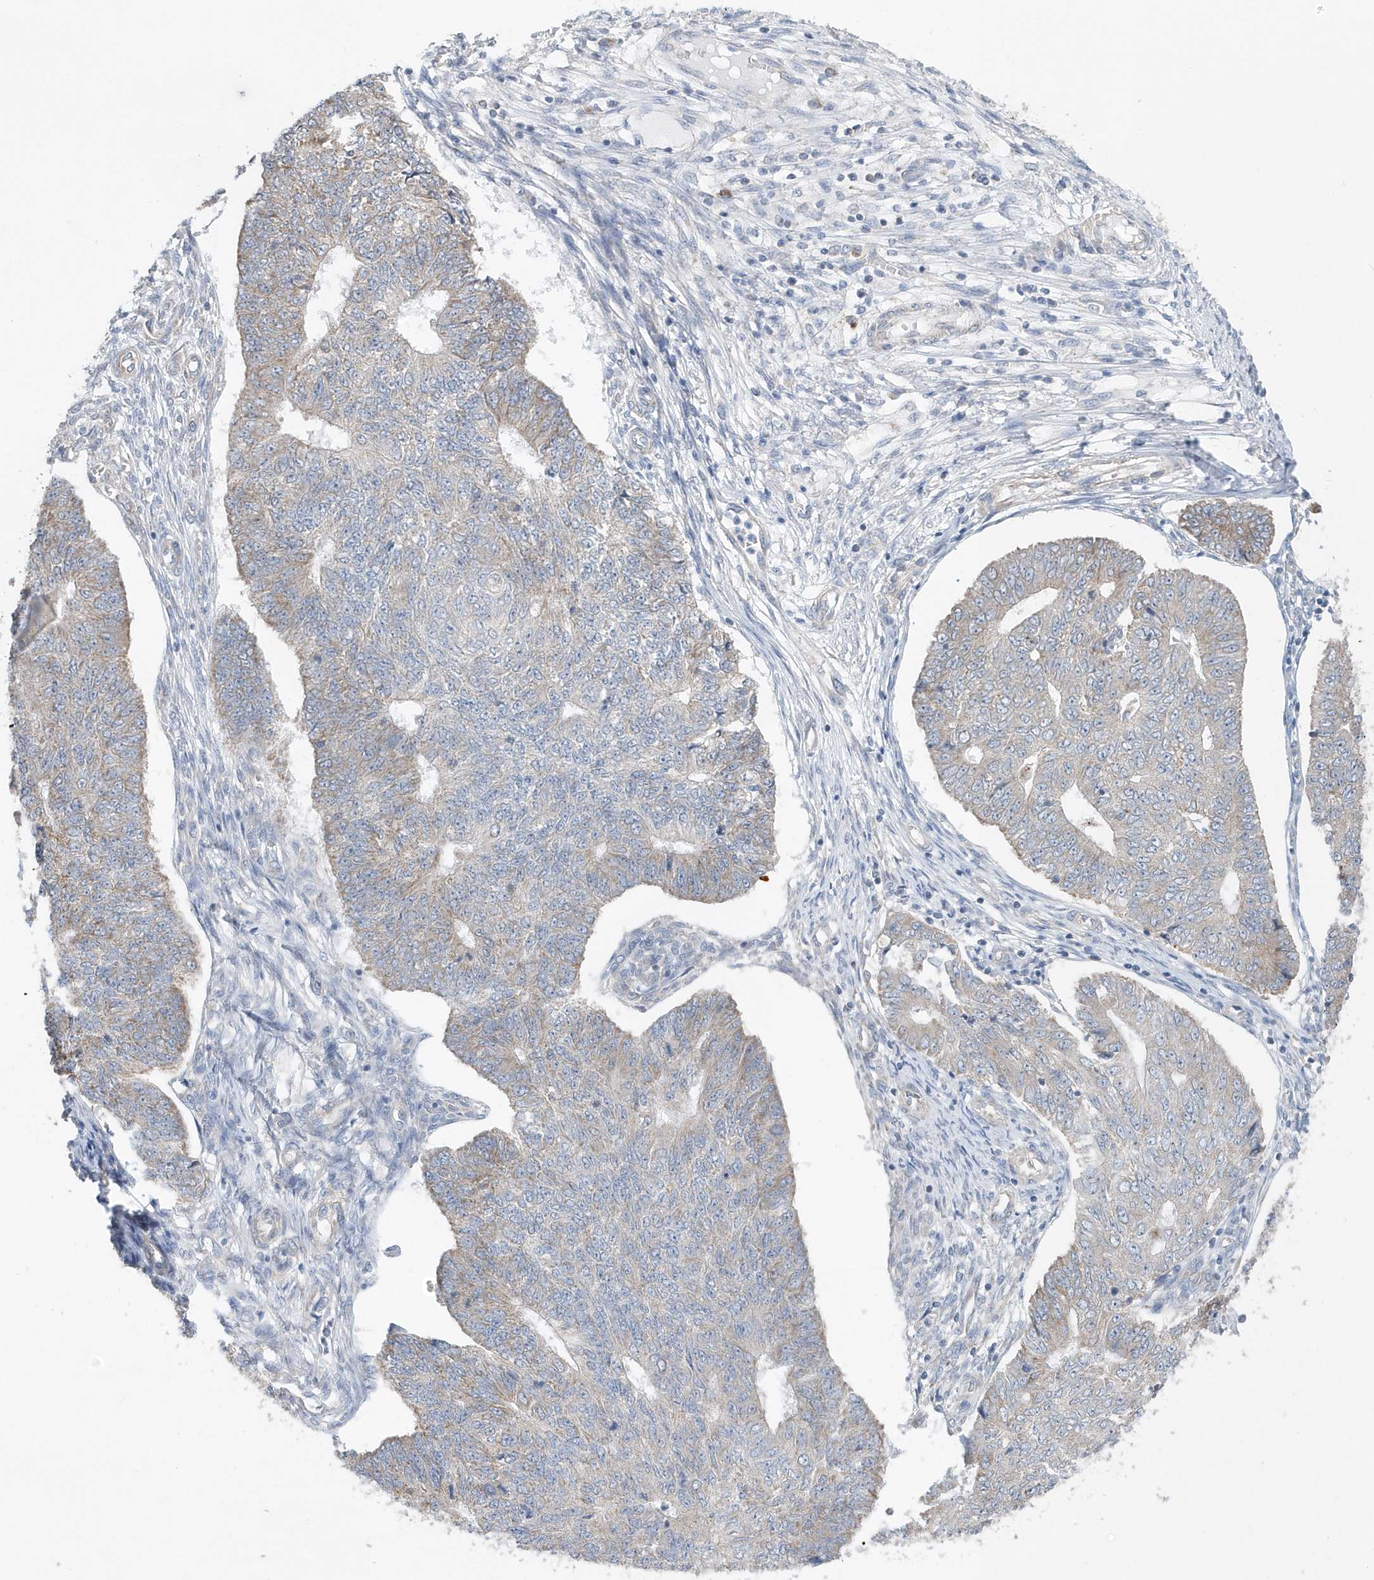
{"staining": {"intensity": "weak", "quantity": "25%-75%", "location": "cytoplasmic/membranous"}, "tissue": "endometrial cancer", "cell_type": "Tumor cells", "image_type": "cancer", "snomed": [{"axis": "morphology", "description": "Adenocarcinoma, NOS"}, {"axis": "topography", "description": "Endometrium"}], "caption": "Tumor cells display low levels of weak cytoplasmic/membranous staining in about 25%-75% of cells in human endometrial cancer. Nuclei are stained in blue.", "gene": "SPATA5", "patient": {"sex": "female", "age": 32}}